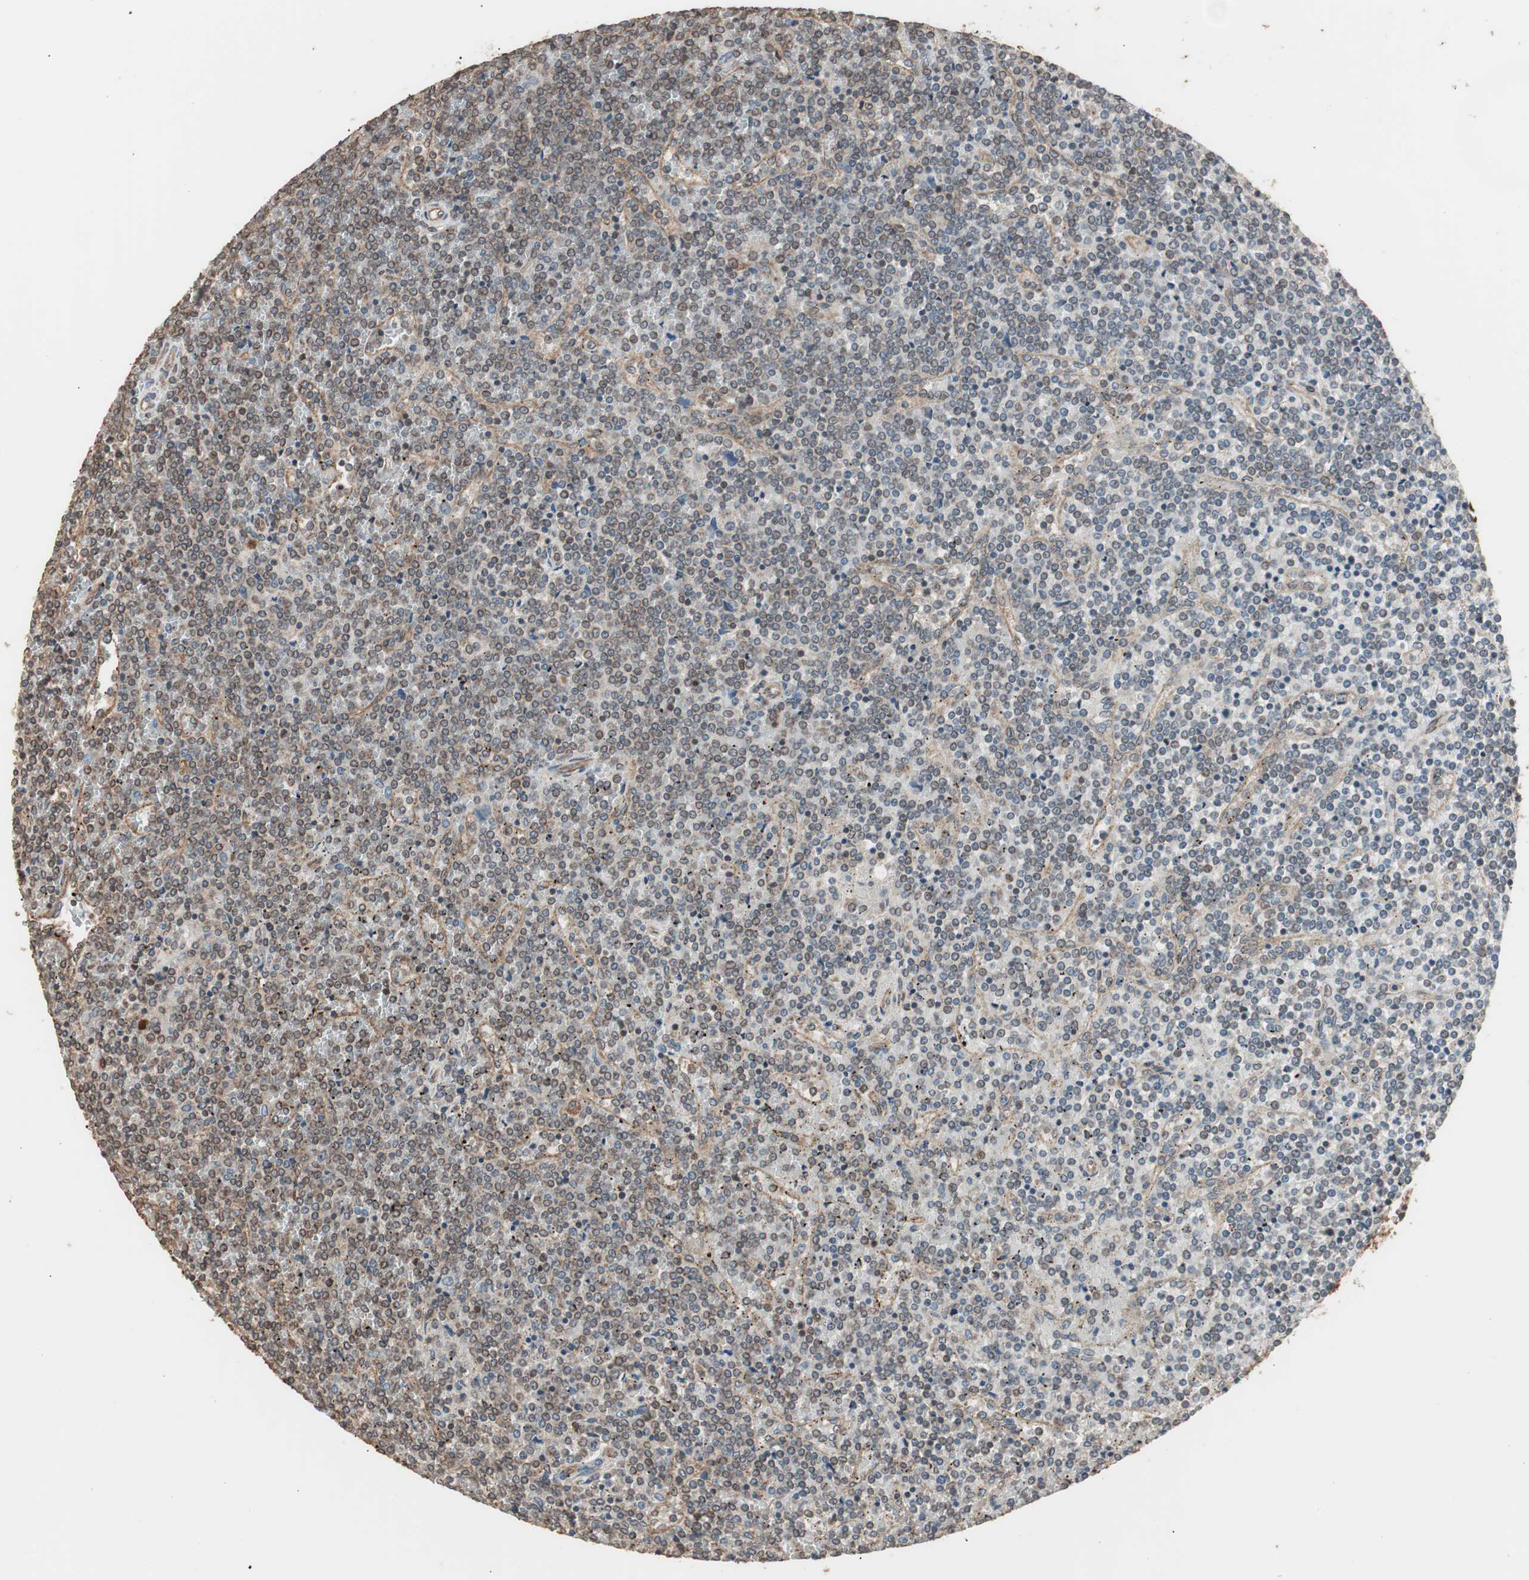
{"staining": {"intensity": "weak", "quantity": ">75%", "location": "cytoplasmic/membranous"}, "tissue": "lymphoma", "cell_type": "Tumor cells", "image_type": "cancer", "snomed": [{"axis": "morphology", "description": "Malignant lymphoma, non-Hodgkin's type, Low grade"}, {"axis": "topography", "description": "Spleen"}], "caption": "Approximately >75% of tumor cells in human lymphoma reveal weak cytoplasmic/membranous protein positivity as visualized by brown immunohistochemical staining.", "gene": "LZTS1", "patient": {"sex": "female", "age": 19}}